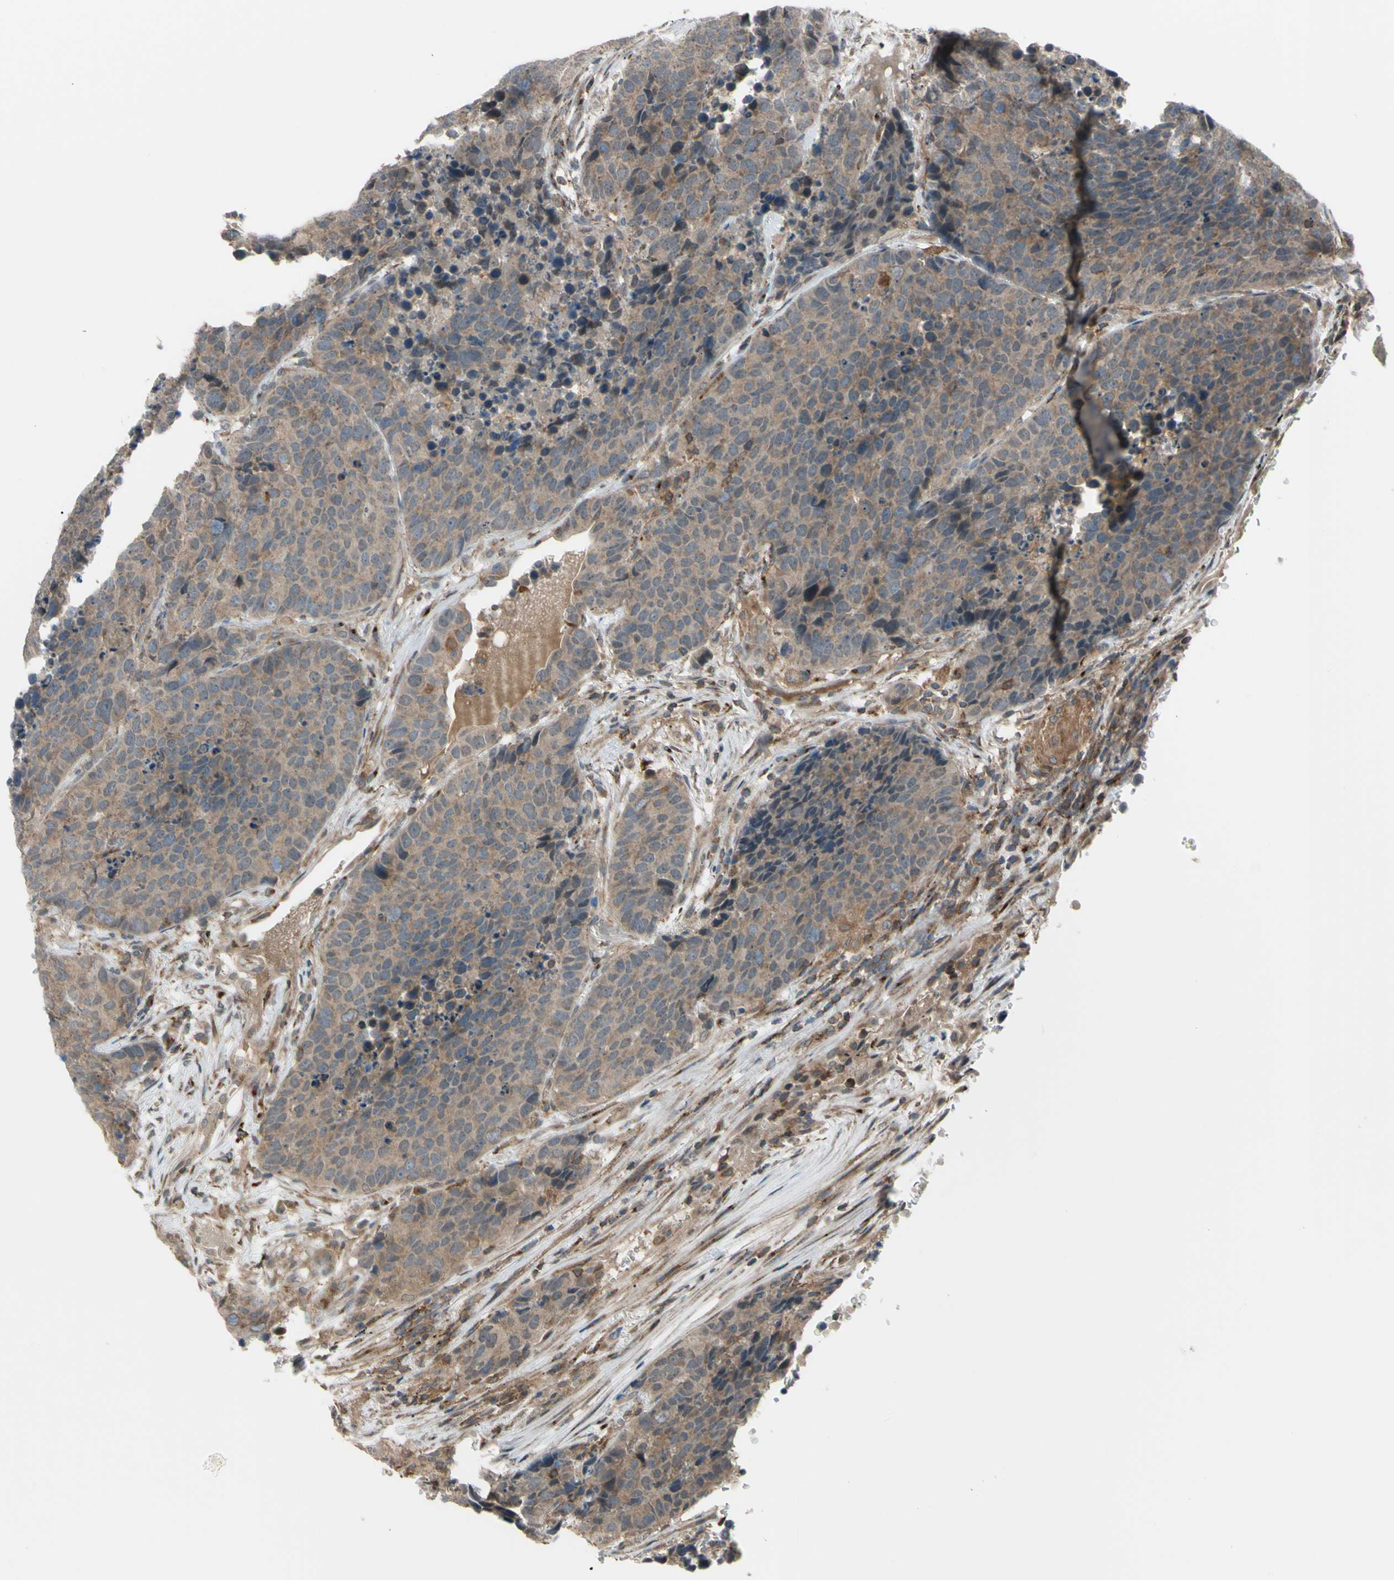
{"staining": {"intensity": "weak", "quantity": ">75%", "location": "cytoplasmic/membranous"}, "tissue": "carcinoid", "cell_type": "Tumor cells", "image_type": "cancer", "snomed": [{"axis": "morphology", "description": "Carcinoid, malignant, NOS"}, {"axis": "topography", "description": "Lung"}], "caption": "IHC (DAB (3,3'-diaminobenzidine)) staining of carcinoid reveals weak cytoplasmic/membranous protein positivity in about >75% of tumor cells.", "gene": "FLII", "patient": {"sex": "male", "age": 60}}